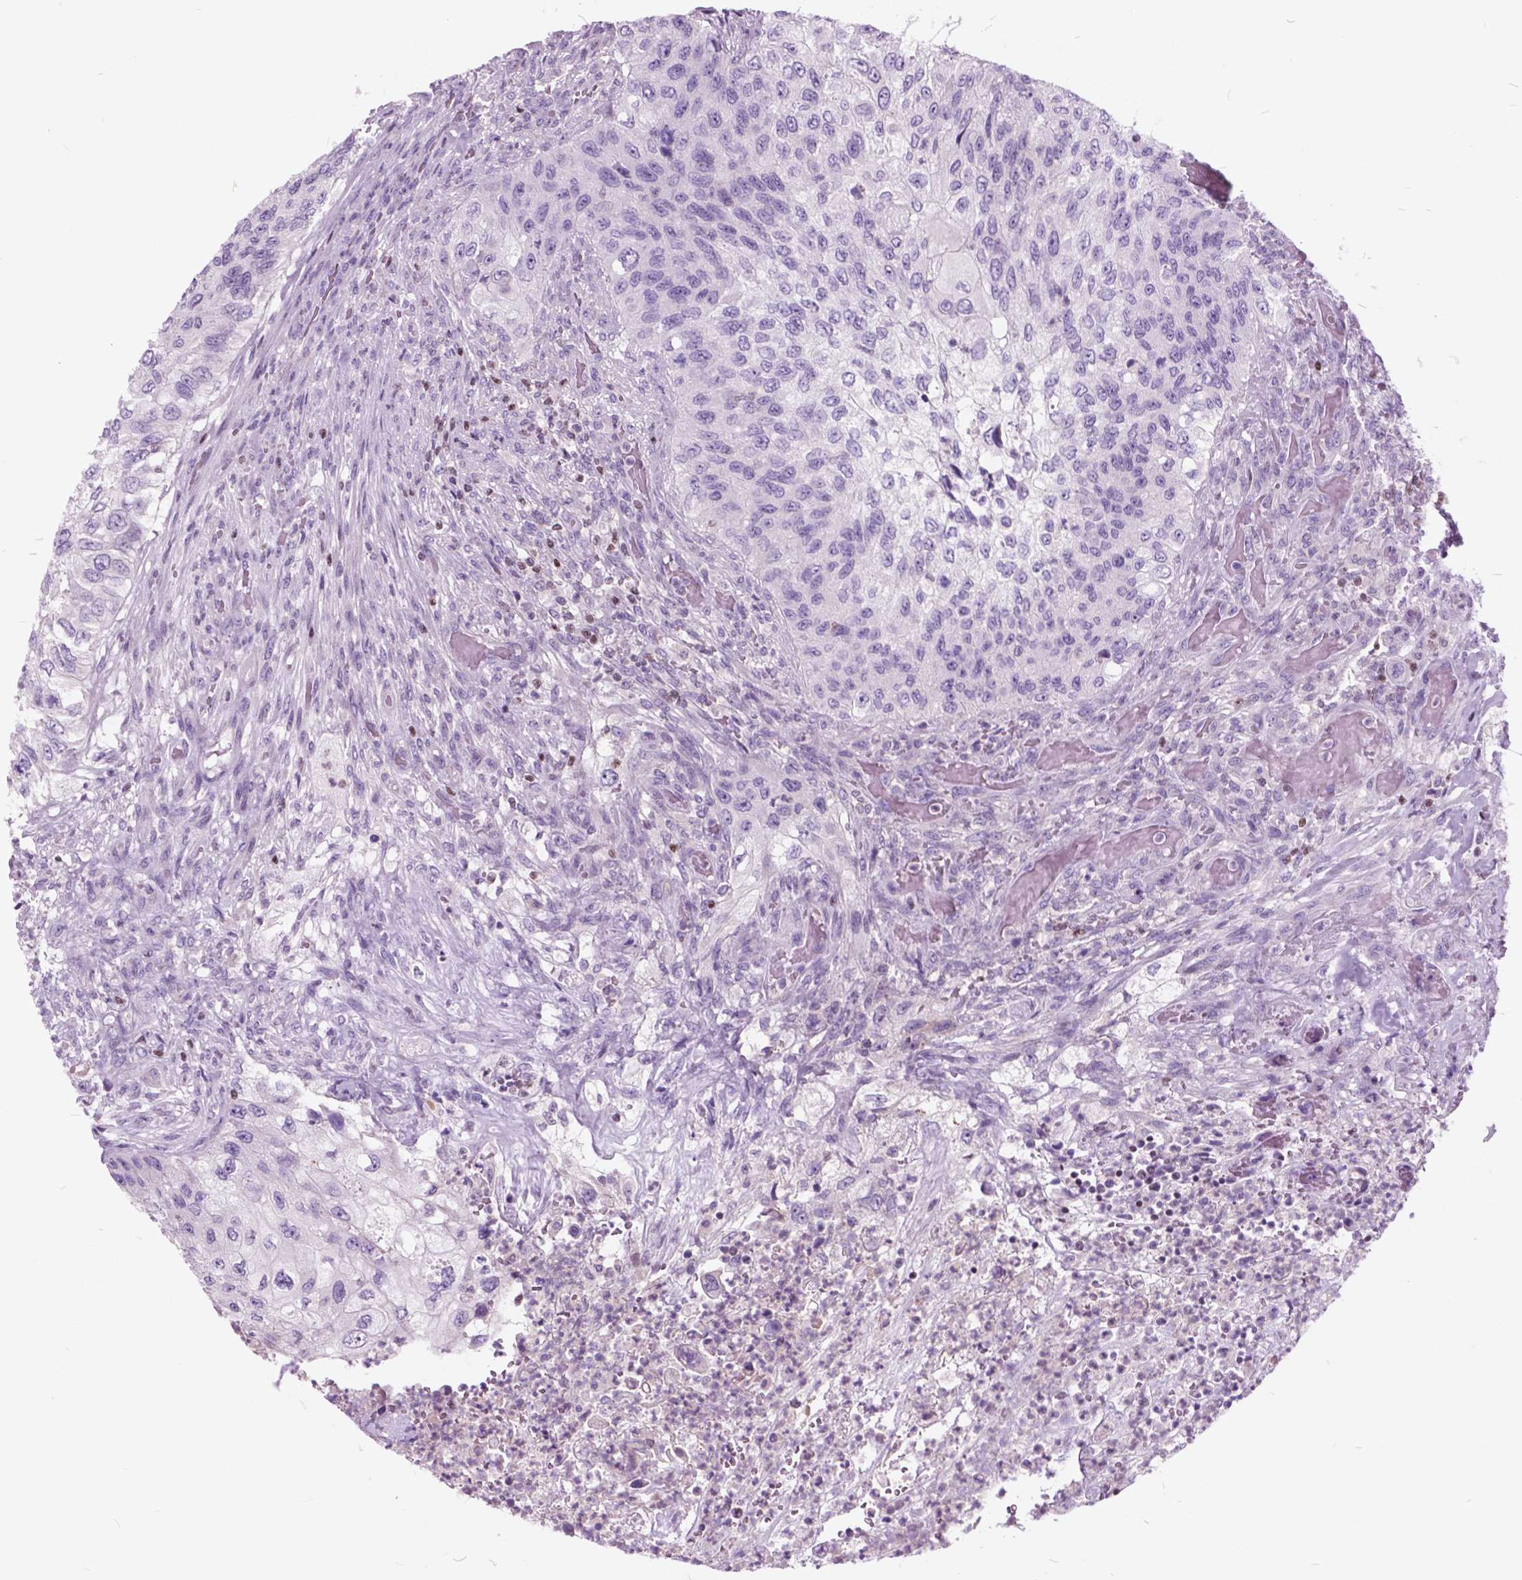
{"staining": {"intensity": "negative", "quantity": "none", "location": "none"}, "tissue": "urothelial cancer", "cell_type": "Tumor cells", "image_type": "cancer", "snomed": [{"axis": "morphology", "description": "Urothelial carcinoma, High grade"}, {"axis": "topography", "description": "Urinary bladder"}], "caption": "Protein analysis of urothelial carcinoma (high-grade) demonstrates no significant positivity in tumor cells. The staining was performed using DAB to visualize the protein expression in brown, while the nuclei were stained in blue with hematoxylin (Magnification: 20x).", "gene": "SP140", "patient": {"sex": "female", "age": 60}}